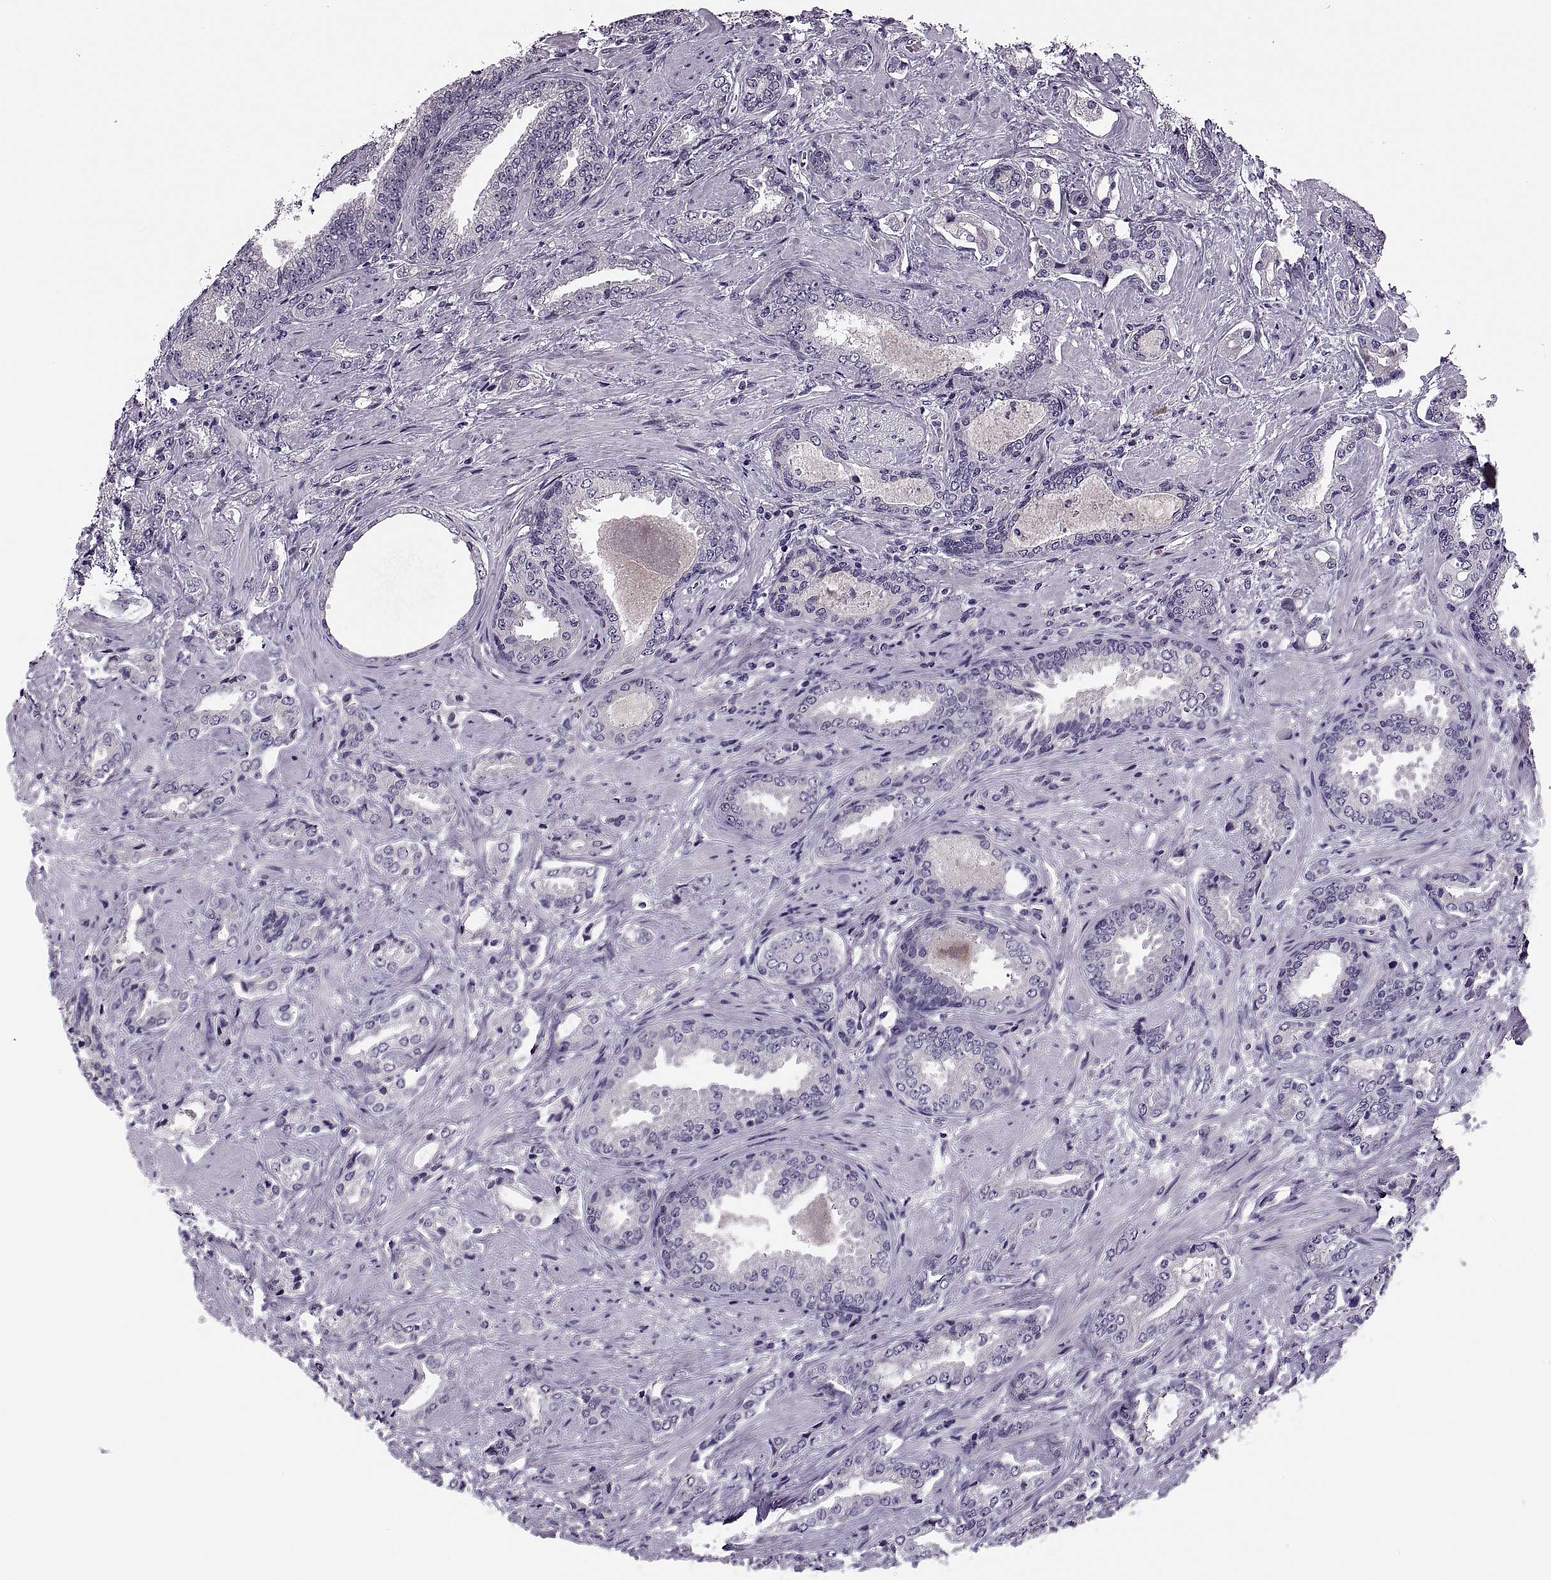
{"staining": {"intensity": "negative", "quantity": "none", "location": "none"}, "tissue": "prostate cancer", "cell_type": "Tumor cells", "image_type": "cancer", "snomed": [{"axis": "morphology", "description": "Adenocarcinoma, Low grade"}, {"axis": "topography", "description": "Prostate"}], "caption": "This is an immunohistochemistry image of adenocarcinoma (low-grade) (prostate). There is no positivity in tumor cells.", "gene": "PRSS54", "patient": {"sex": "male", "age": 61}}